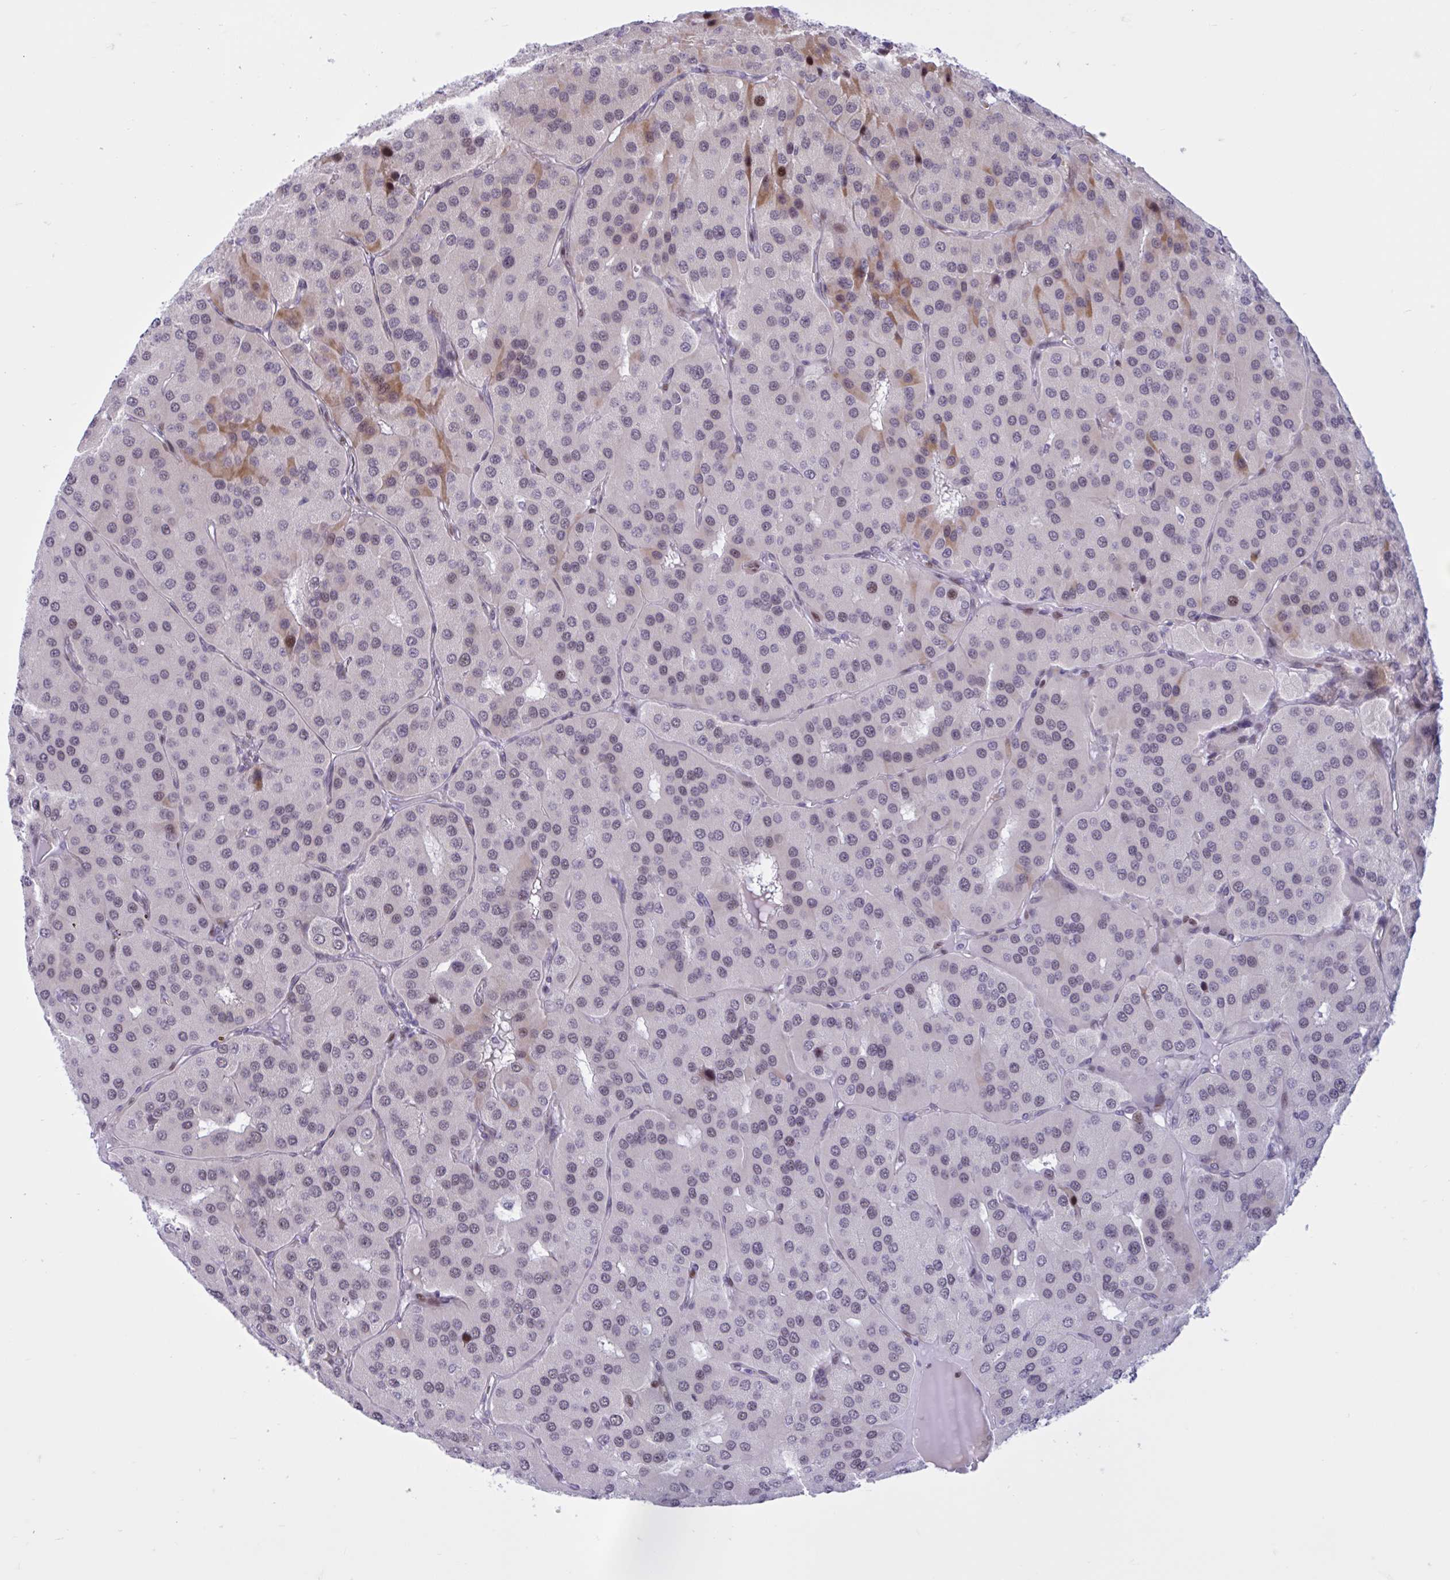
{"staining": {"intensity": "moderate", "quantity": "<25%", "location": "cytoplasmic/membranous,nuclear"}, "tissue": "parathyroid gland", "cell_type": "Glandular cells", "image_type": "normal", "snomed": [{"axis": "morphology", "description": "Normal tissue, NOS"}, {"axis": "morphology", "description": "Adenoma, NOS"}, {"axis": "topography", "description": "Parathyroid gland"}], "caption": "A brown stain labels moderate cytoplasmic/membranous,nuclear positivity of a protein in glandular cells of benign parathyroid gland. The staining was performed using DAB (3,3'-diaminobenzidine) to visualize the protein expression in brown, while the nuclei were stained in blue with hematoxylin (Magnification: 20x).", "gene": "RBL1", "patient": {"sex": "female", "age": 86}}